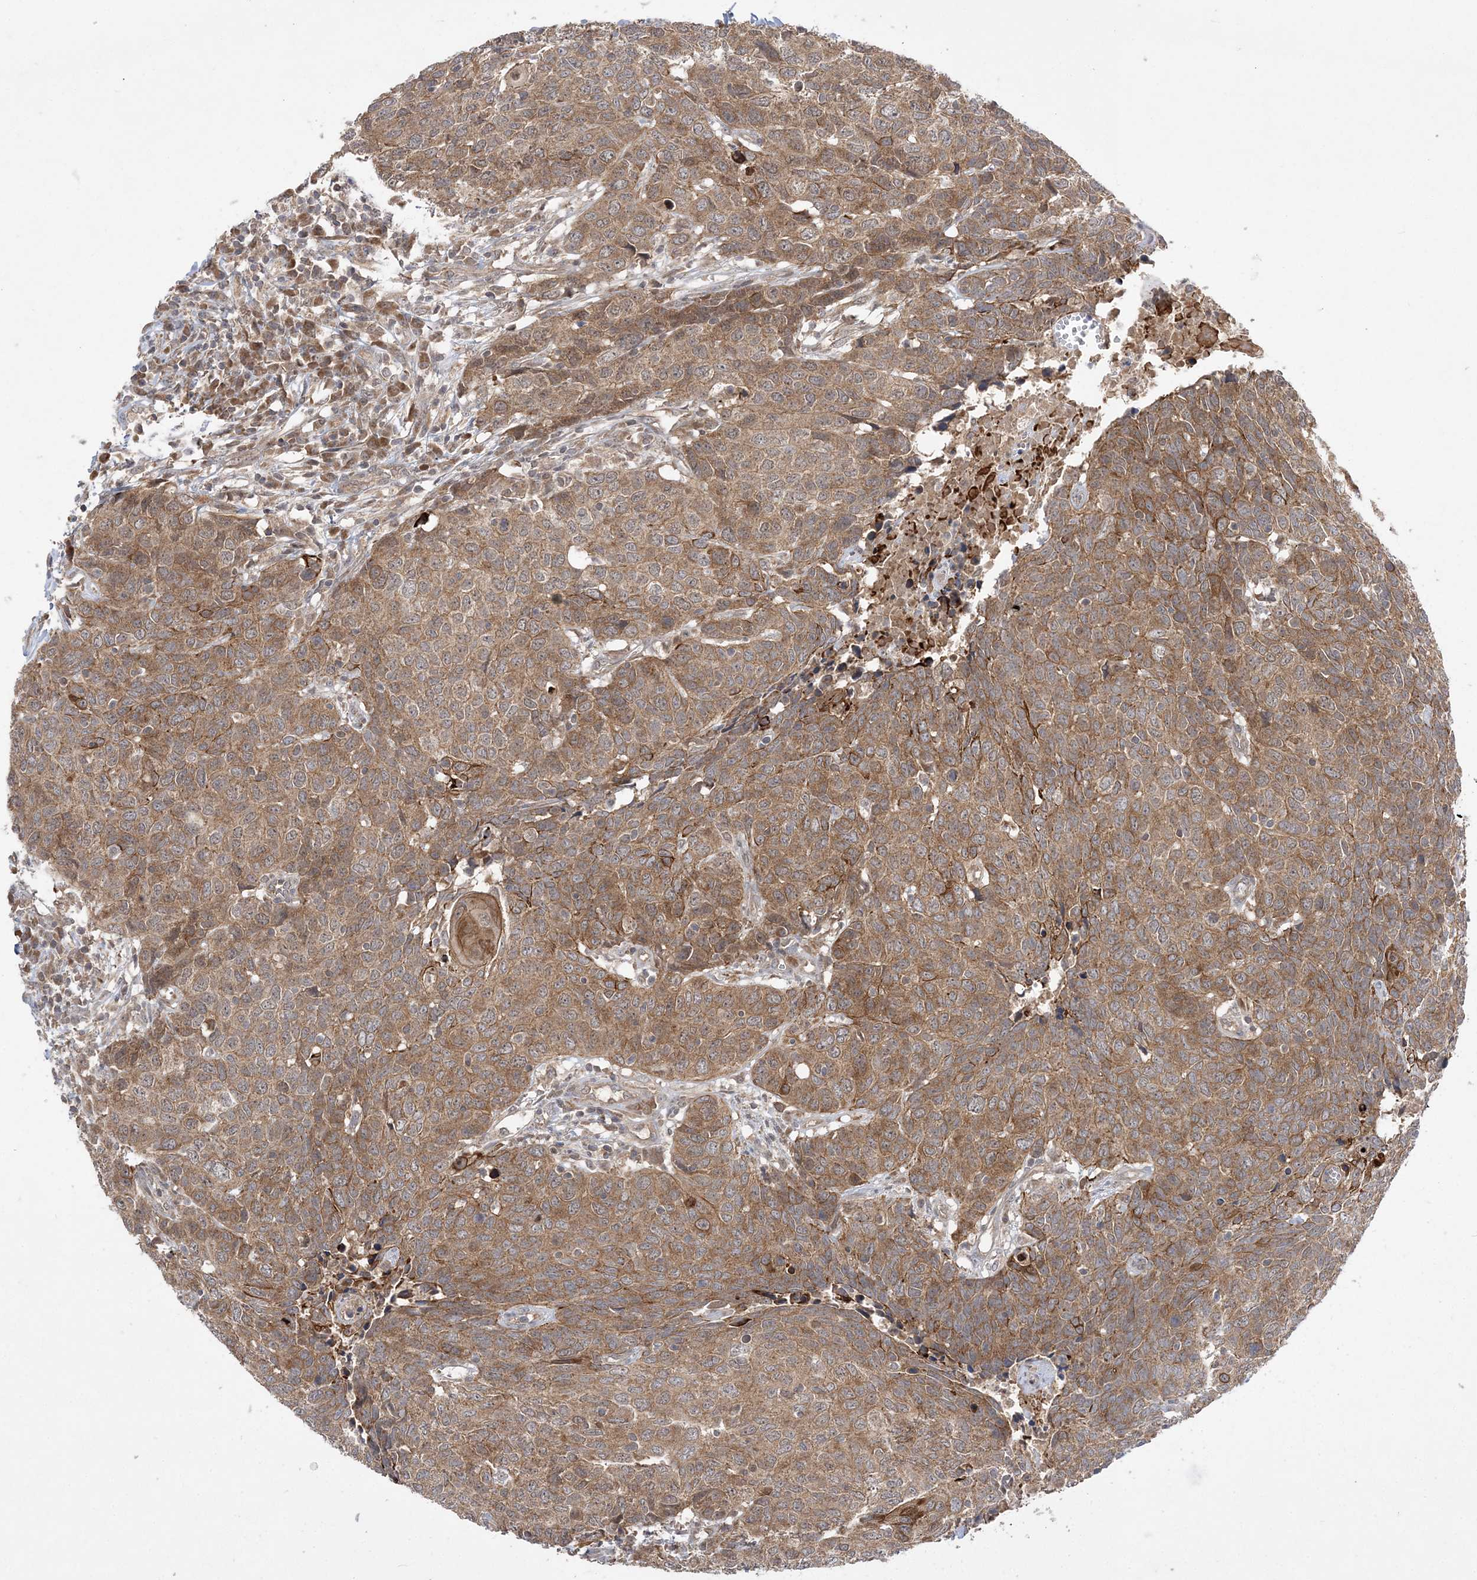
{"staining": {"intensity": "moderate", "quantity": ">75%", "location": "cytoplasmic/membranous"}, "tissue": "head and neck cancer", "cell_type": "Tumor cells", "image_type": "cancer", "snomed": [{"axis": "morphology", "description": "Squamous cell carcinoma, NOS"}, {"axis": "topography", "description": "Head-Neck"}], "caption": "Protein expression analysis of human head and neck cancer (squamous cell carcinoma) reveals moderate cytoplasmic/membranous expression in about >75% of tumor cells. (IHC, brightfield microscopy, high magnification).", "gene": "MMADHC", "patient": {"sex": "male", "age": 66}}